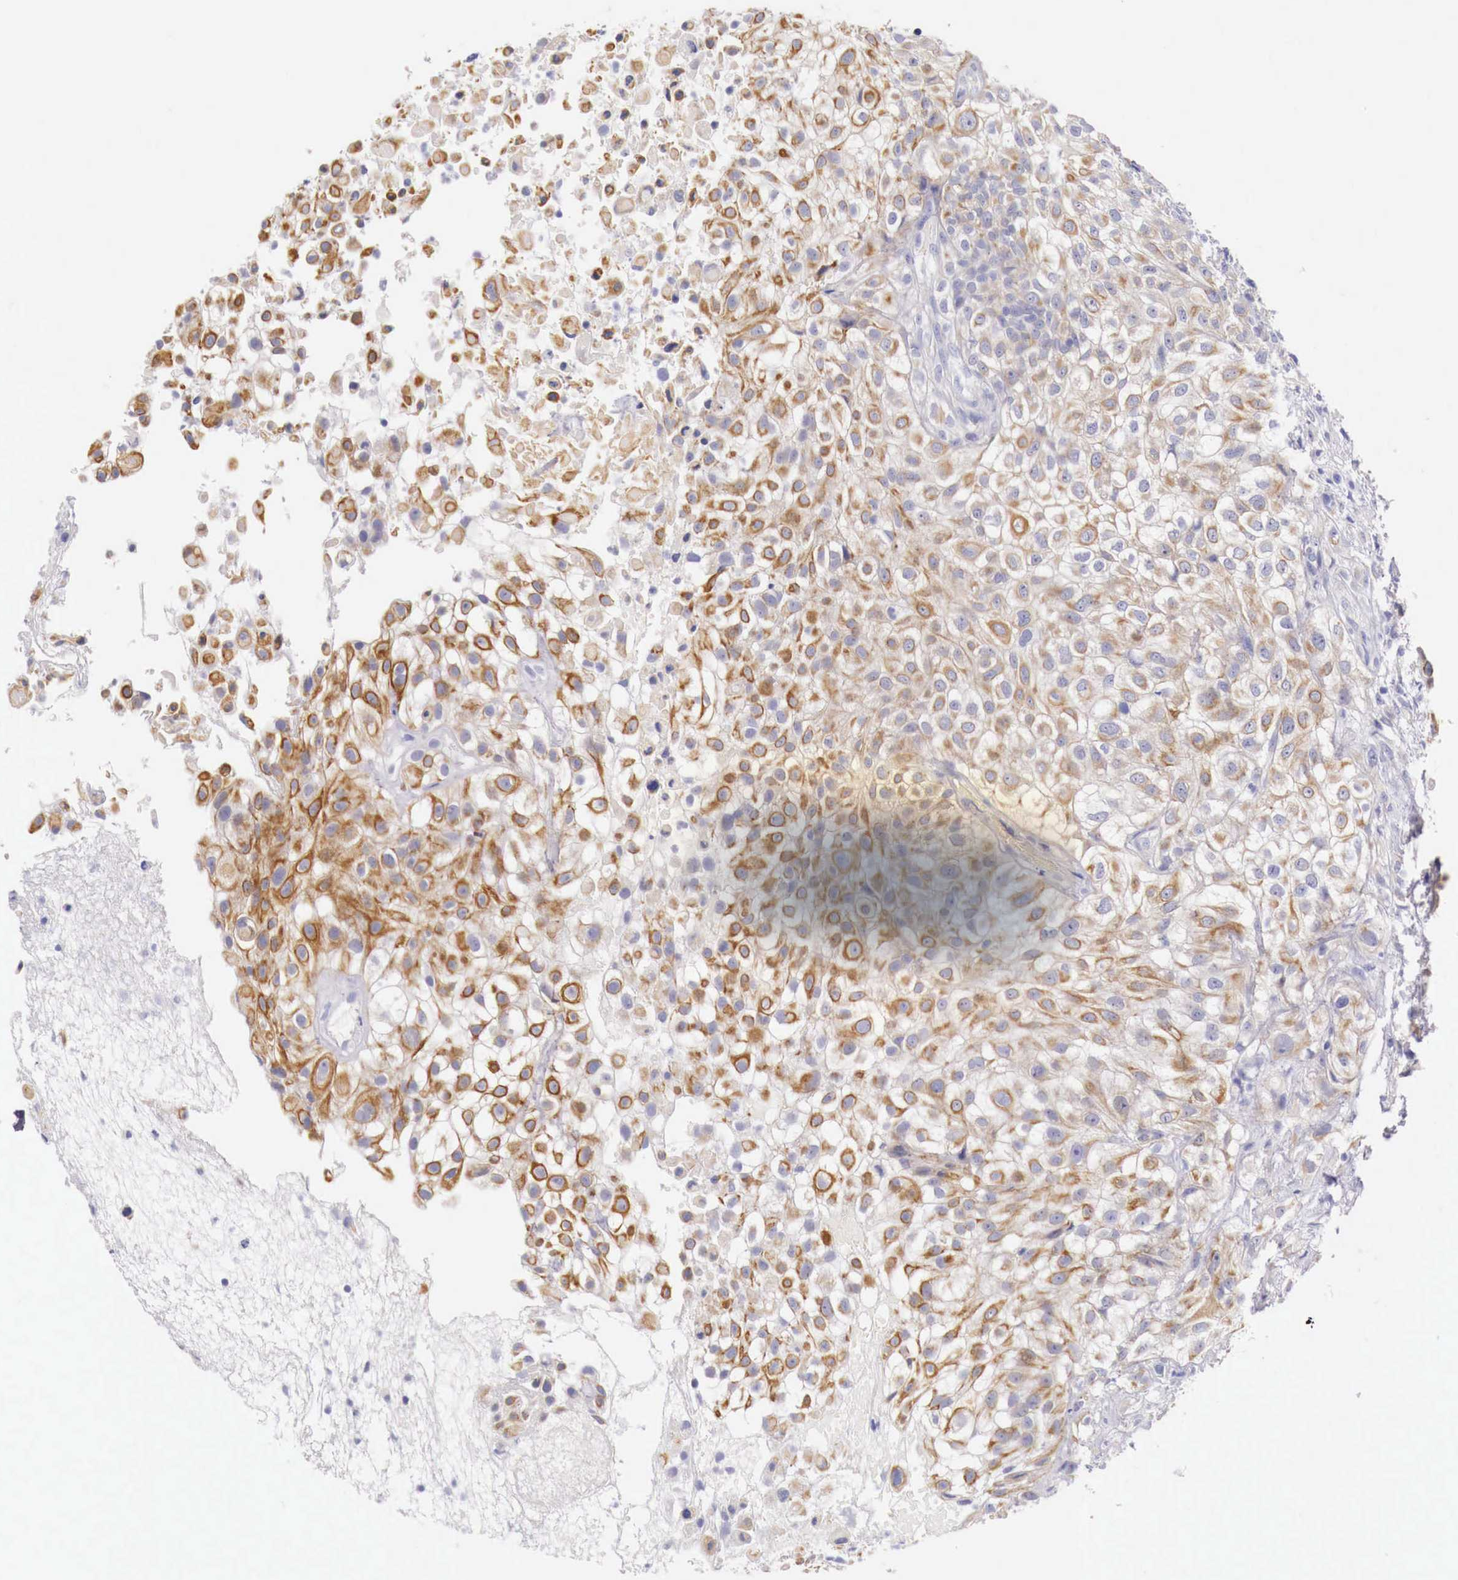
{"staining": {"intensity": "moderate", "quantity": ">75%", "location": "cytoplasmic/membranous"}, "tissue": "urothelial cancer", "cell_type": "Tumor cells", "image_type": "cancer", "snomed": [{"axis": "morphology", "description": "Urothelial carcinoma, High grade"}, {"axis": "topography", "description": "Urinary bladder"}], "caption": "Immunohistochemistry (IHC) of human high-grade urothelial carcinoma reveals medium levels of moderate cytoplasmic/membranous positivity in about >75% of tumor cells.", "gene": "NREP", "patient": {"sex": "male", "age": 56}}